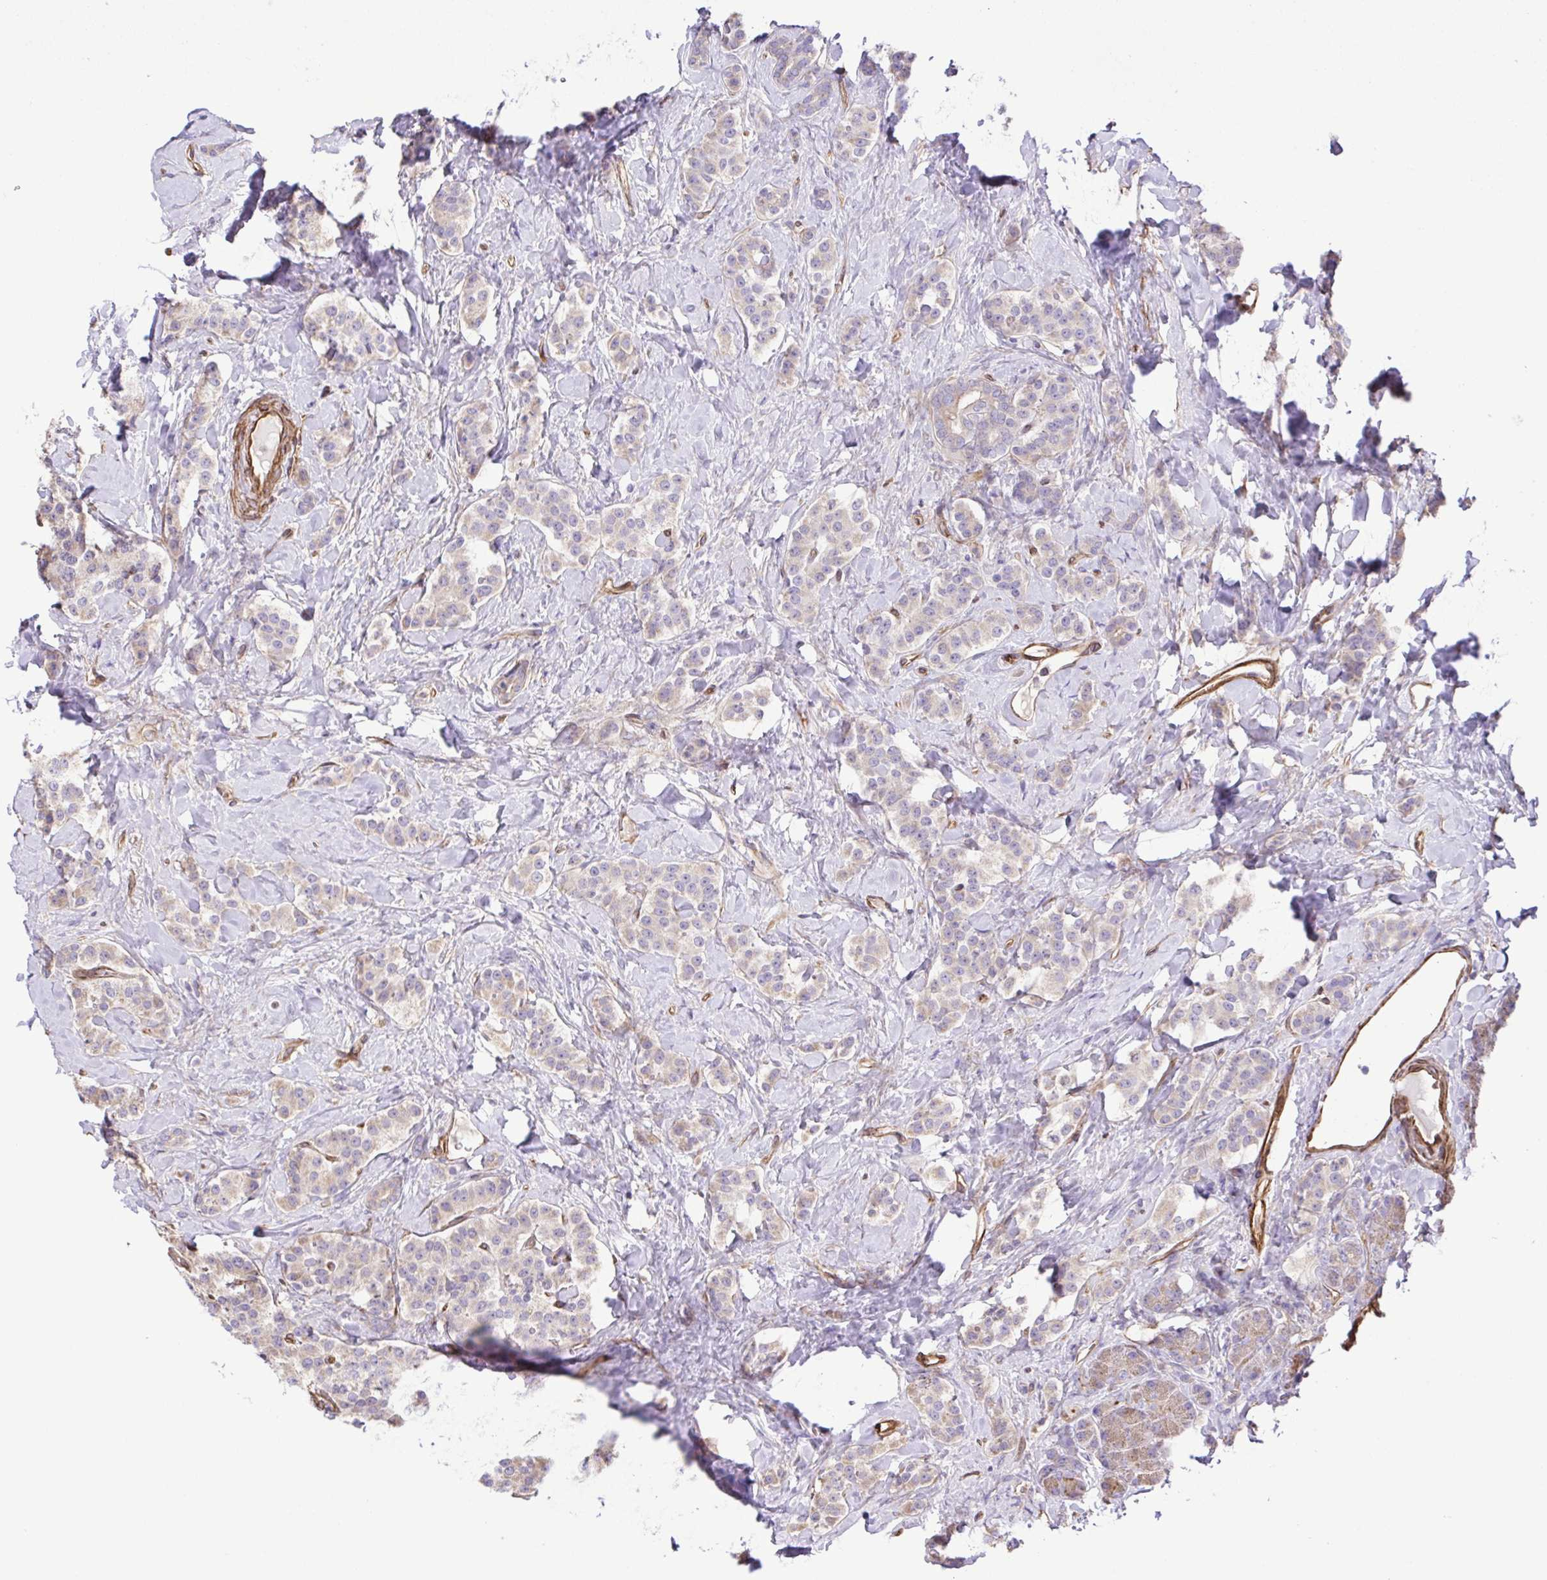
{"staining": {"intensity": "negative", "quantity": "none", "location": "none"}, "tissue": "carcinoid", "cell_type": "Tumor cells", "image_type": "cancer", "snomed": [{"axis": "morphology", "description": "Normal tissue, NOS"}, {"axis": "morphology", "description": "Carcinoid, malignant, NOS"}, {"axis": "topography", "description": "Pancreas"}], "caption": "IHC photomicrograph of neoplastic tissue: carcinoid (malignant) stained with DAB demonstrates no significant protein positivity in tumor cells. (Stains: DAB (3,3'-diaminobenzidine) immunohistochemistry with hematoxylin counter stain, Microscopy: brightfield microscopy at high magnification).", "gene": "FLT1", "patient": {"sex": "male", "age": 36}}